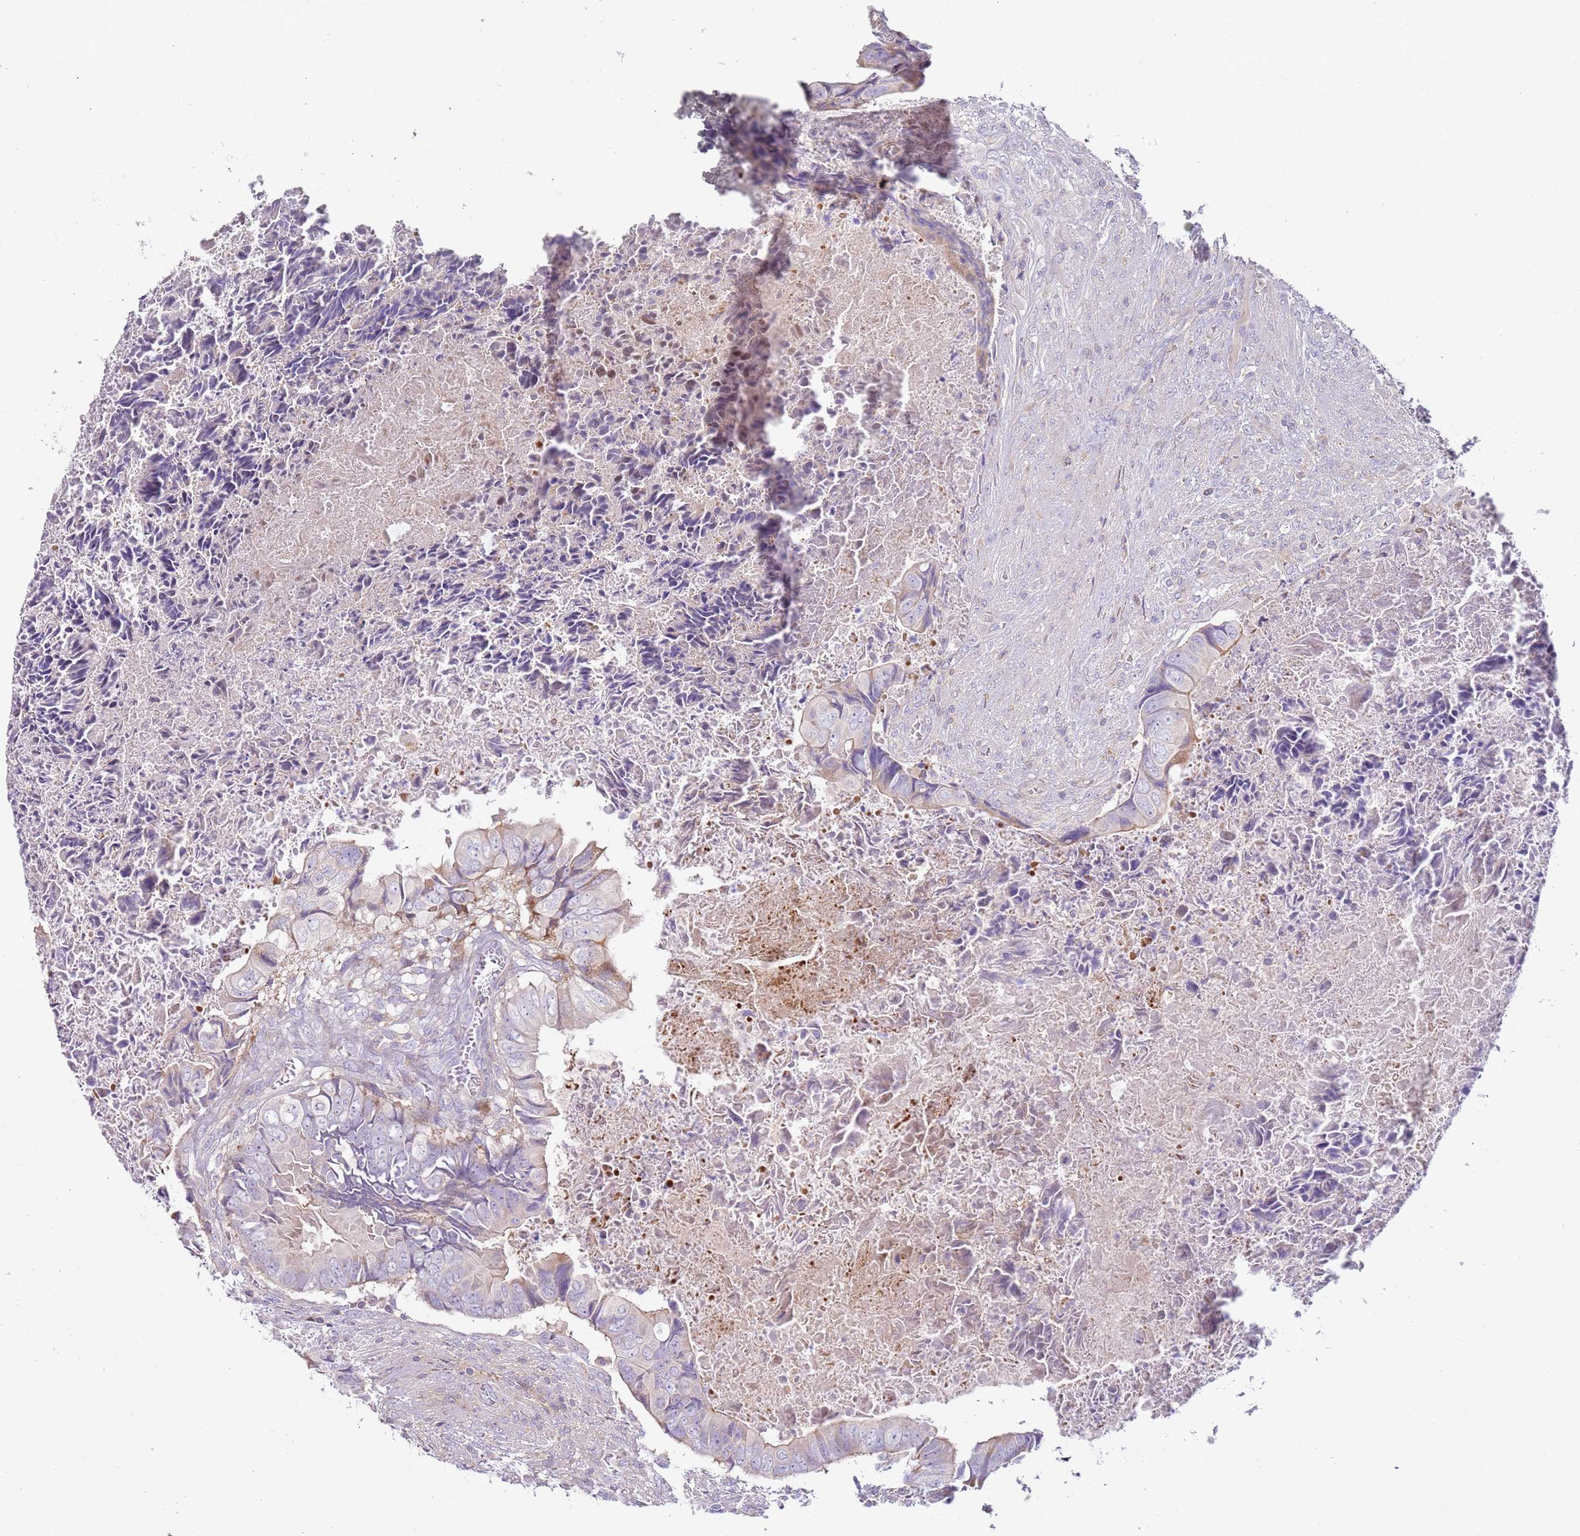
{"staining": {"intensity": "weak", "quantity": "<25%", "location": "cytoplasmic/membranous"}, "tissue": "colorectal cancer", "cell_type": "Tumor cells", "image_type": "cancer", "snomed": [{"axis": "morphology", "description": "Adenocarcinoma, NOS"}, {"axis": "topography", "description": "Rectum"}], "caption": "The histopathology image demonstrates no staining of tumor cells in colorectal cancer.", "gene": "FPR1", "patient": {"sex": "female", "age": 78}}